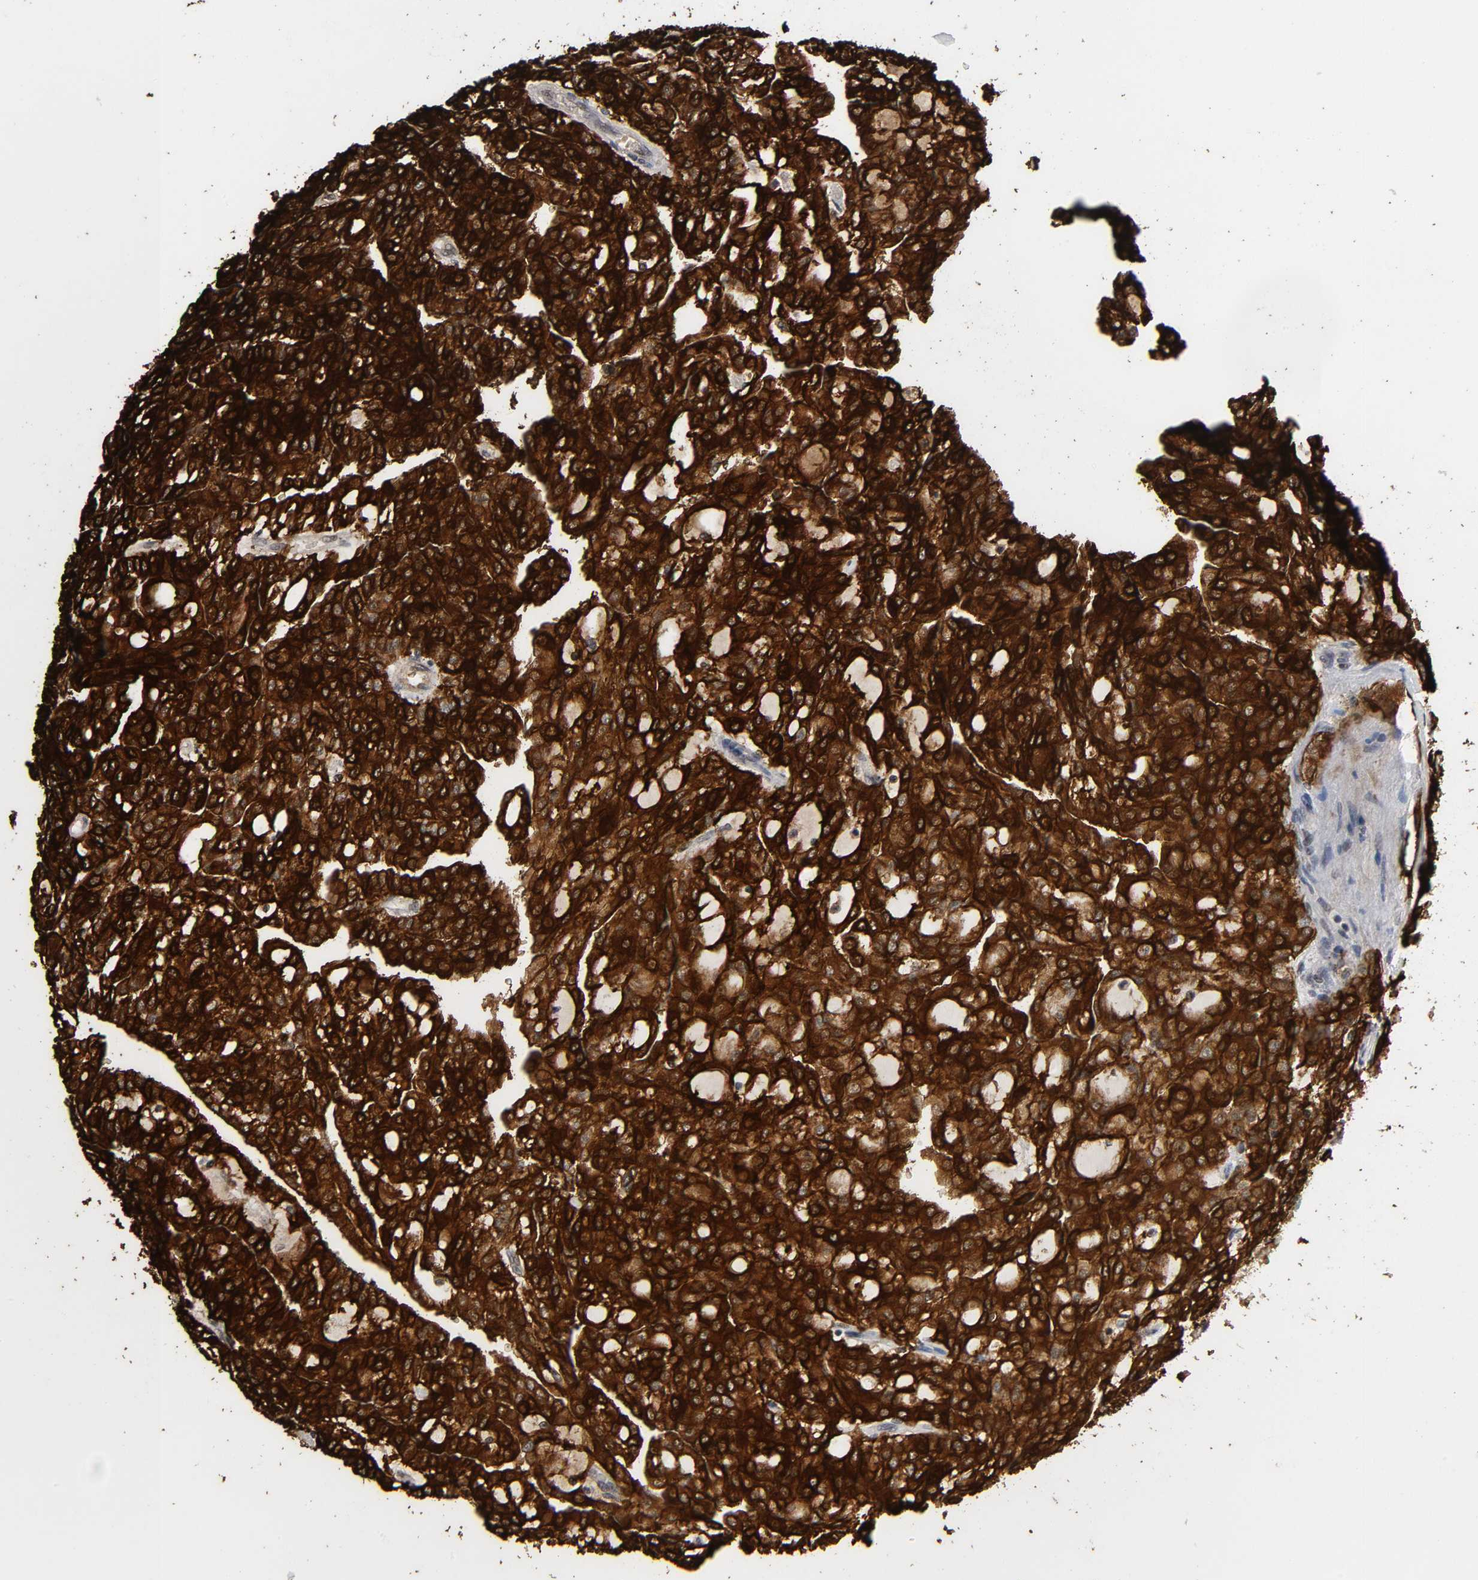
{"staining": {"intensity": "strong", "quantity": ">75%", "location": "cytoplasmic/membranous"}, "tissue": "renal cancer", "cell_type": "Tumor cells", "image_type": "cancer", "snomed": [{"axis": "morphology", "description": "Adenocarcinoma, NOS"}, {"axis": "topography", "description": "Kidney"}], "caption": "Brown immunohistochemical staining in renal adenocarcinoma shows strong cytoplasmic/membranous positivity in approximately >75% of tumor cells.", "gene": "AHNAK2", "patient": {"sex": "male", "age": 63}}